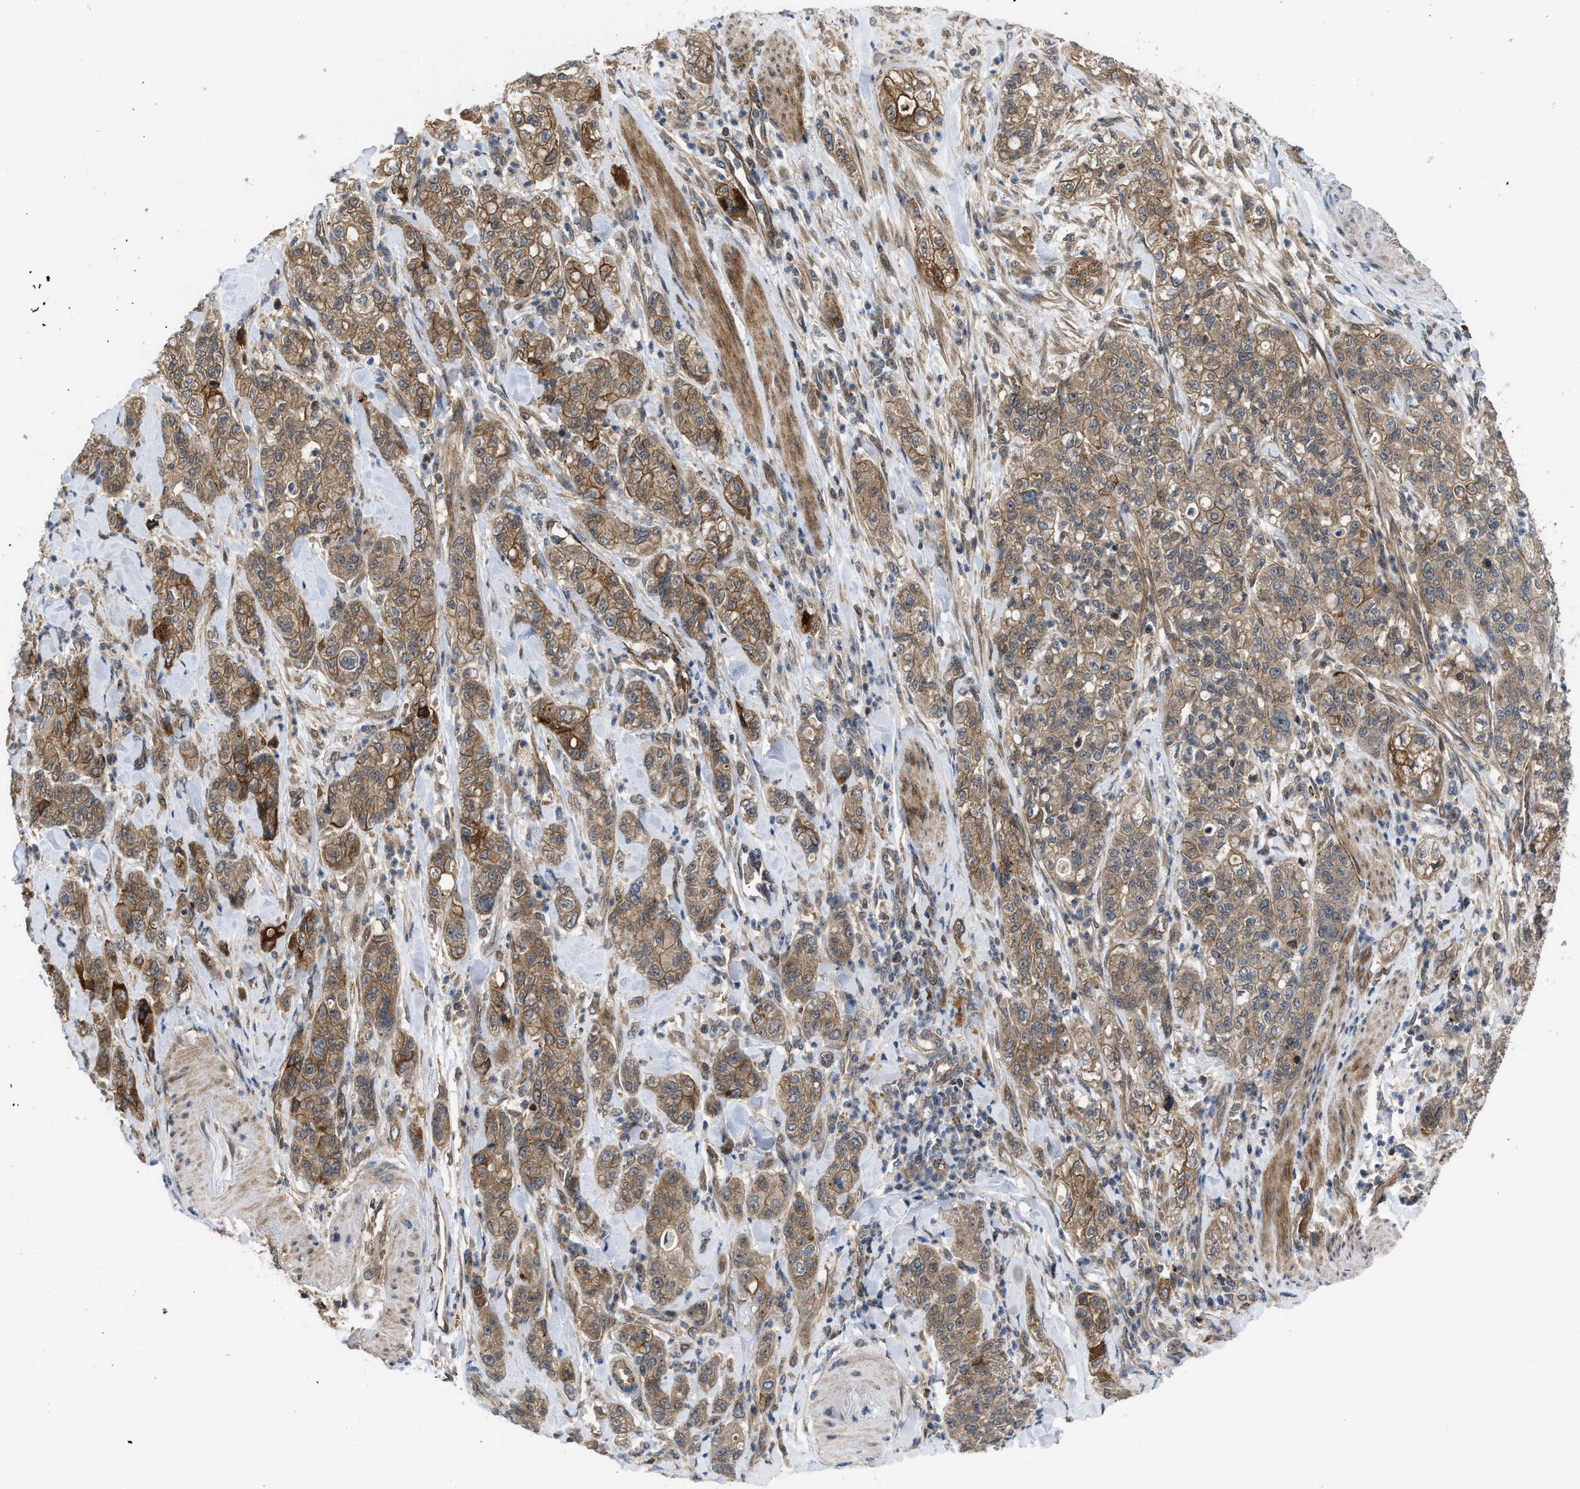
{"staining": {"intensity": "moderate", "quantity": ">75%", "location": "cytoplasmic/membranous"}, "tissue": "pancreatic cancer", "cell_type": "Tumor cells", "image_type": "cancer", "snomed": [{"axis": "morphology", "description": "Adenocarcinoma, NOS"}, {"axis": "topography", "description": "Pancreas"}], "caption": "Moderate cytoplasmic/membranous protein positivity is seen in approximately >75% of tumor cells in pancreatic adenocarcinoma.", "gene": "GPATCH2L", "patient": {"sex": "female", "age": 78}}